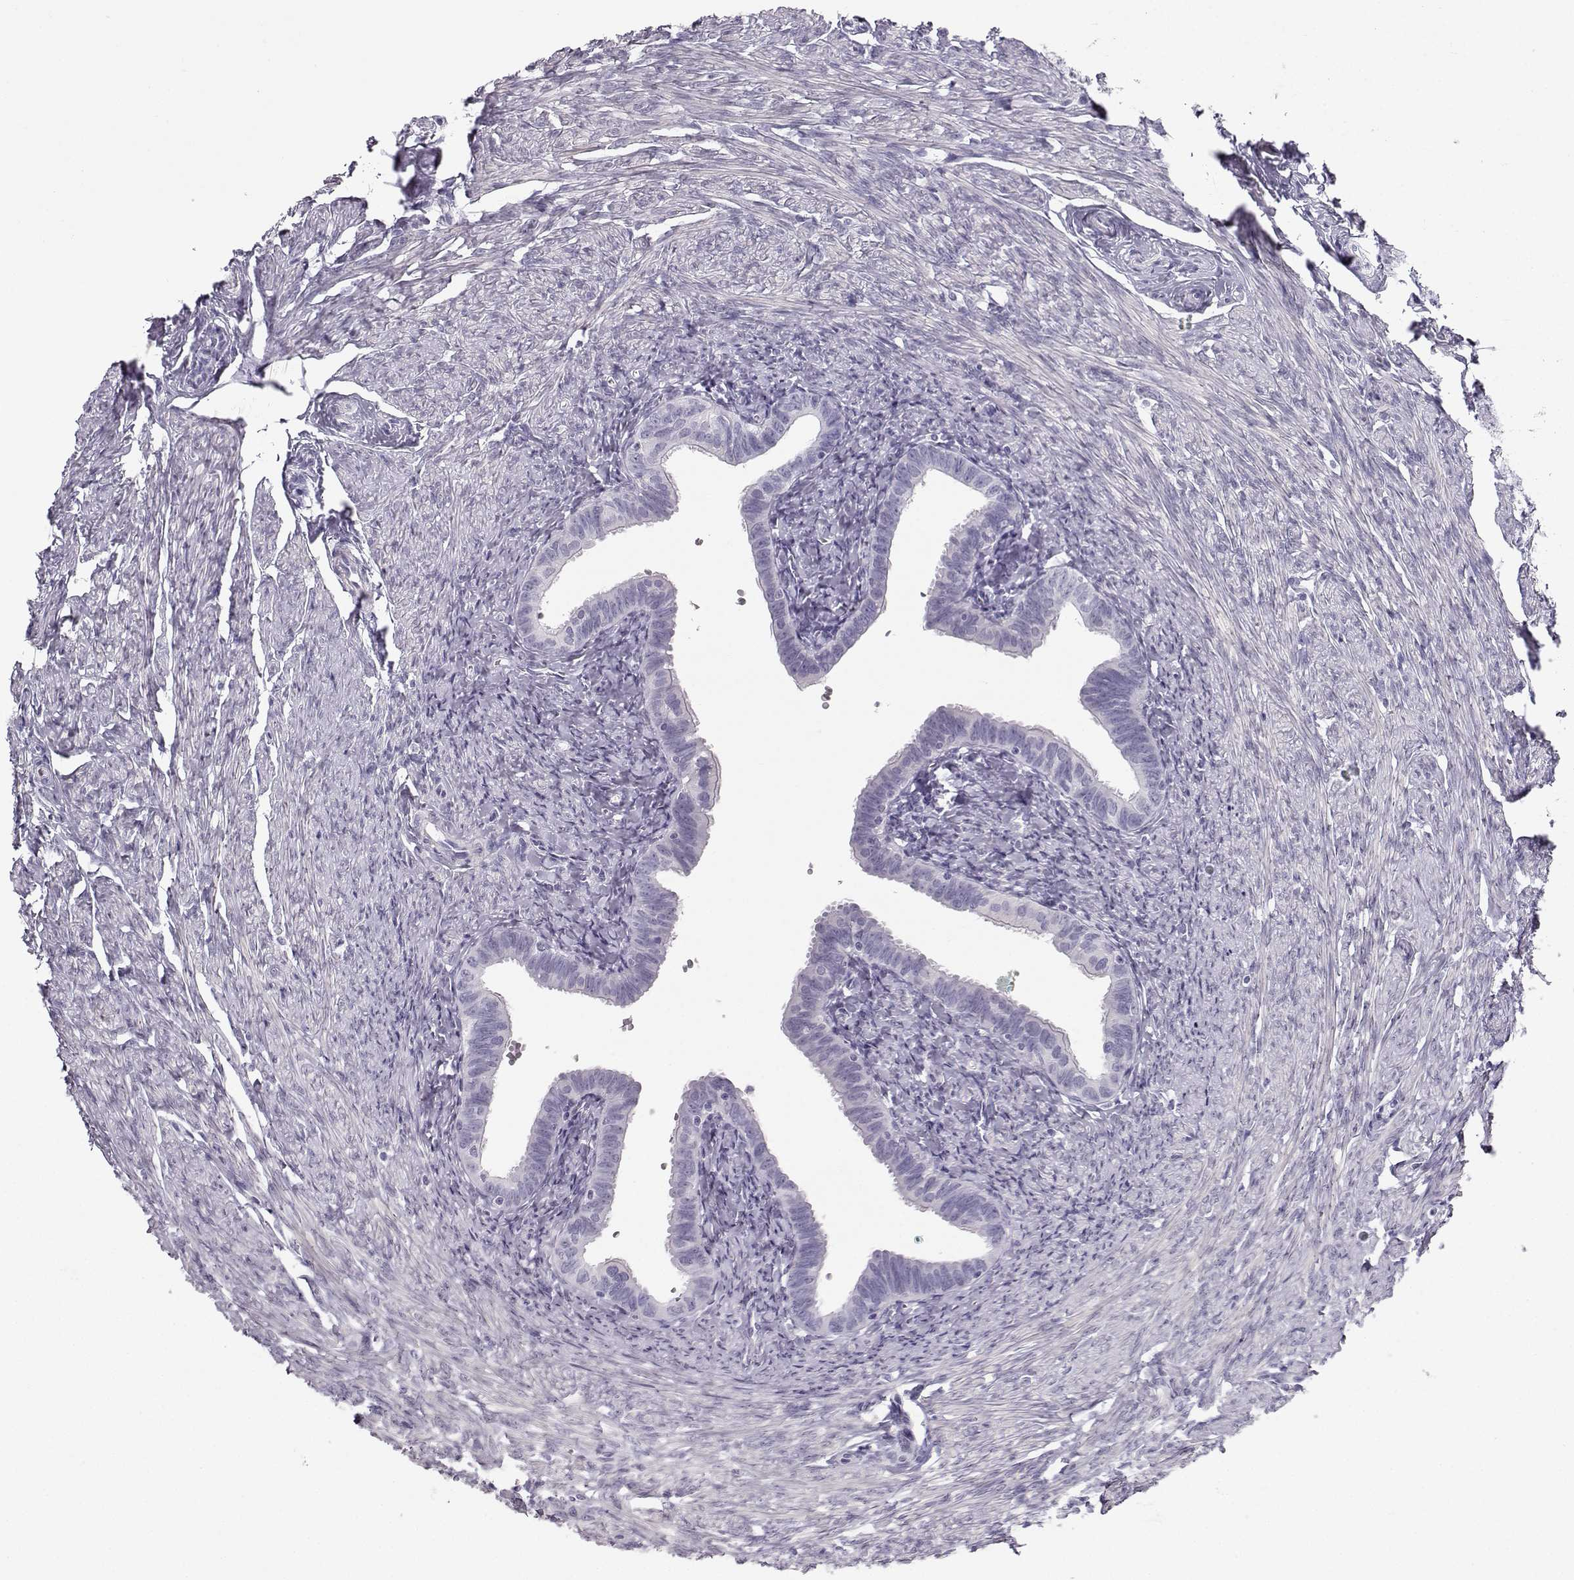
{"staining": {"intensity": "negative", "quantity": "none", "location": "none"}, "tissue": "fallopian tube", "cell_type": "Glandular cells", "image_type": "normal", "snomed": [{"axis": "morphology", "description": "Normal tissue, NOS"}, {"axis": "topography", "description": "Fallopian tube"}, {"axis": "topography", "description": "Ovary"}], "caption": "DAB (3,3'-diaminobenzidine) immunohistochemical staining of benign human fallopian tube displays no significant staining in glandular cells.", "gene": "CASR", "patient": {"sex": "female", "age": 57}}